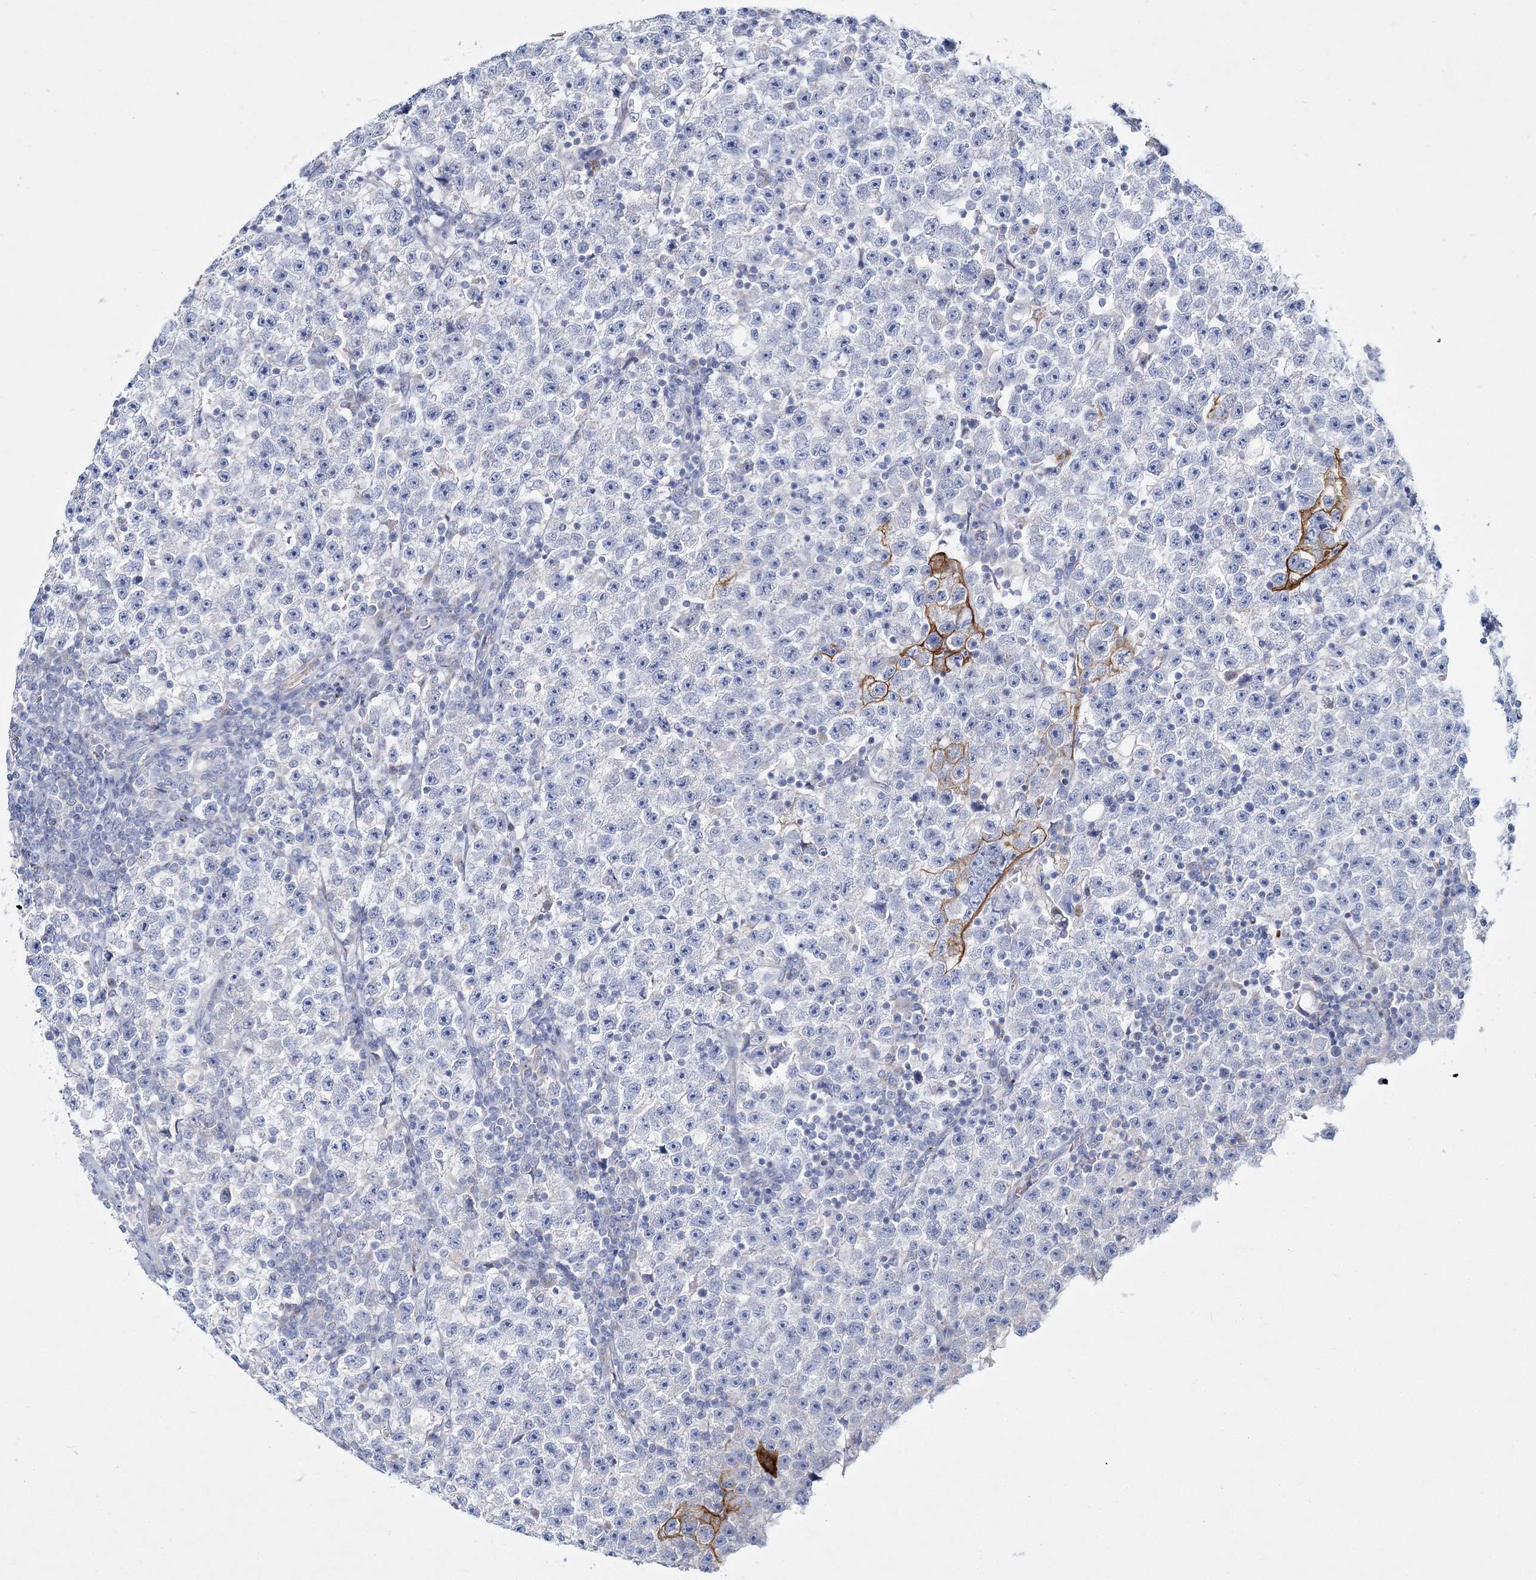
{"staining": {"intensity": "moderate", "quantity": "<25%", "location": "cytoplasmic/membranous"}, "tissue": "testis cancer", "cell_type": "Tumor cells", "image_type": "cancer", "snomed": [{"axis": "morphology", "description": "Seminoma, NOS"}, {"axis": "topography", "description": "Testis"}], "caption": "Testis cancer (seminoma) stained with DAB (3,3'-diaminobenzidine) immunohistochemistry (IHC) demonstrates low levels of moderate cytoplasmic/membranous expression in approximately <25% of tumor cells. The protein of interest is shown in brown color, while the nuclei are stained blue.", "gene": "ADGRL1", "patient": {"sex": "male", "age": 22}}